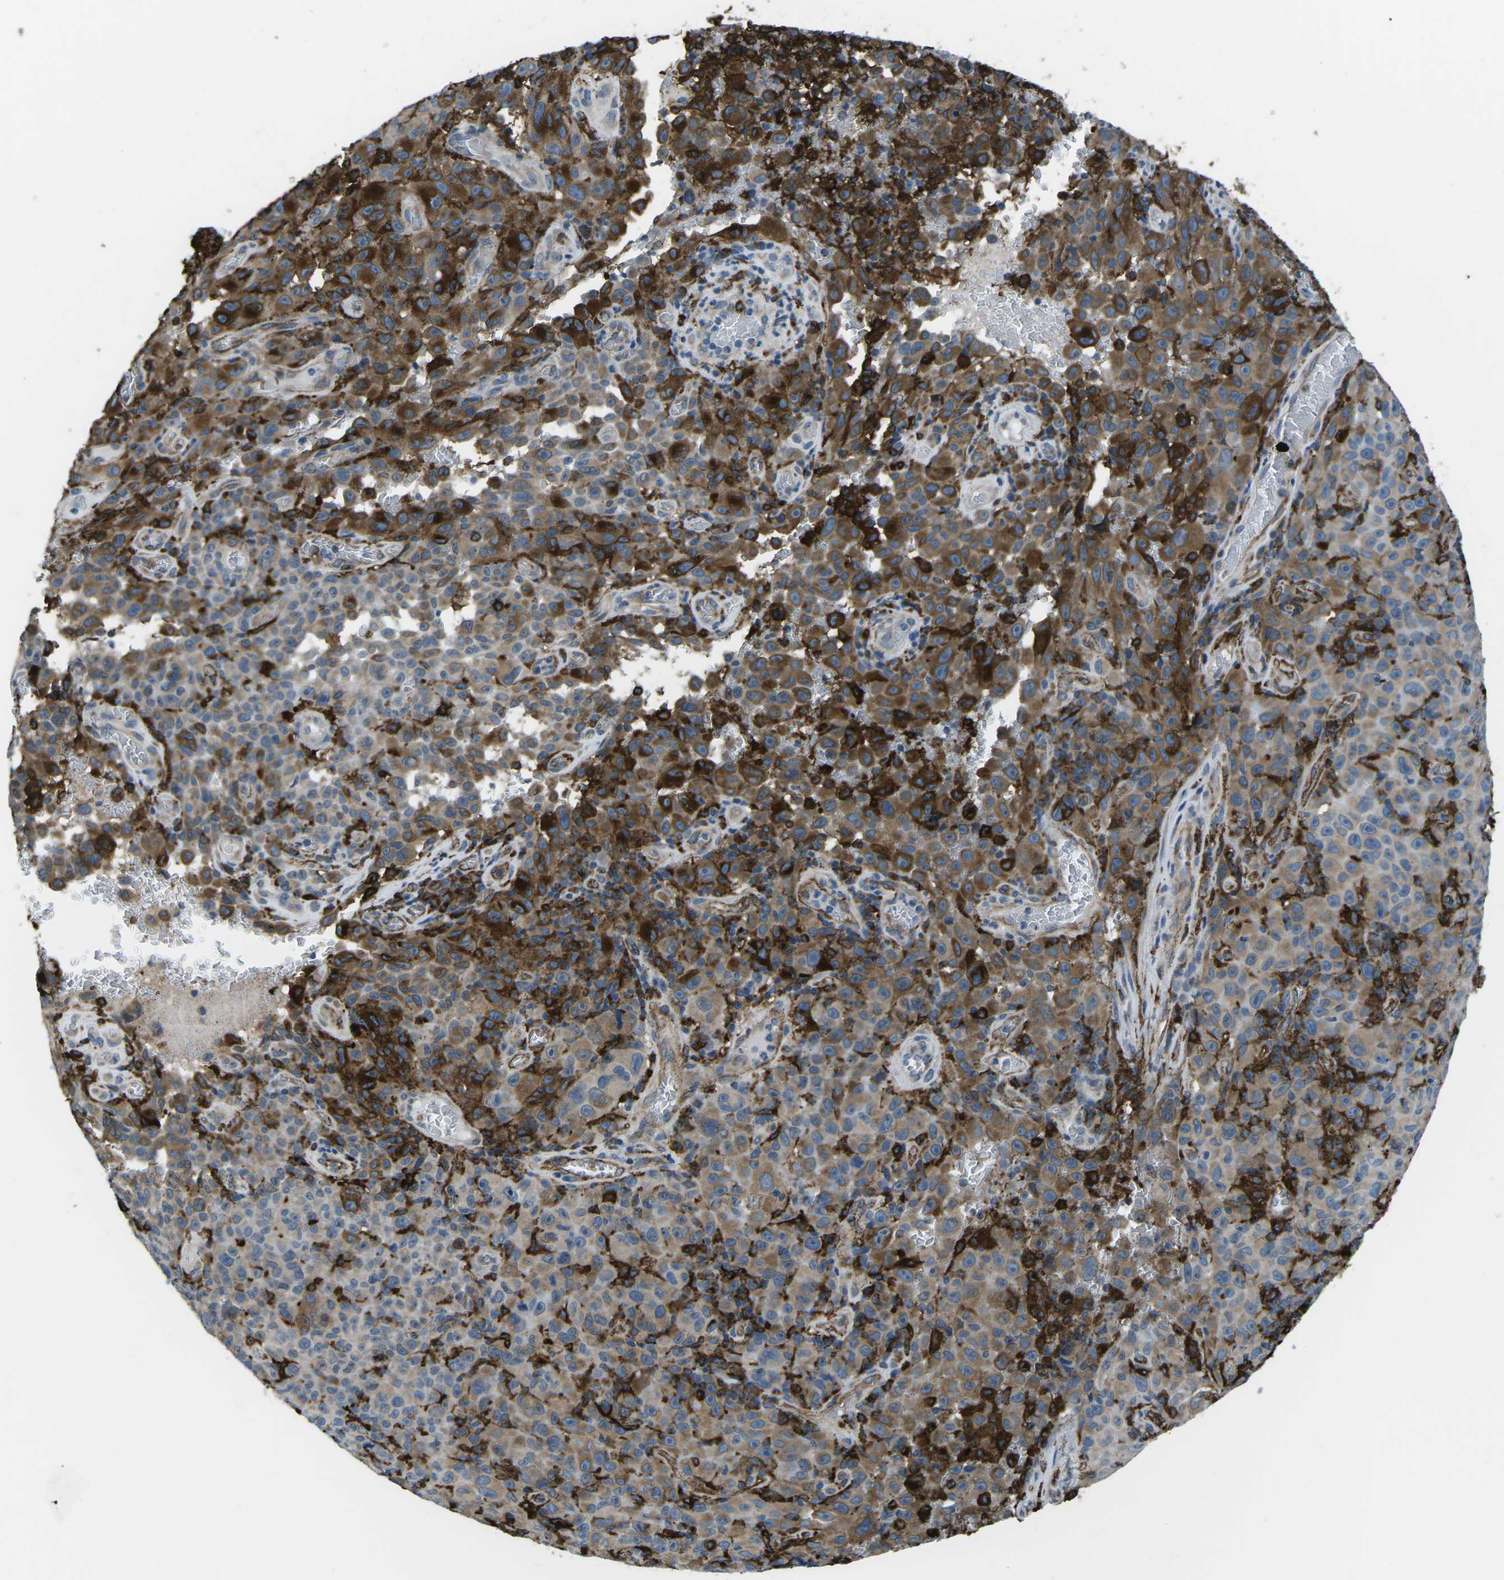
{"staining": {"intensity": "strong", "quantity": "25%-75%", "location": "cytoplasmic/membranous"}, "tissue": "melanoma", "cell_type": "Tumor cells", "image_type": "cancer", "snomed": [{"axis": "morphology", "description": "Malignant melanoma, NOS"}, {"axis": "topography", "description": "Skin"}], "caption": "Protein expression analysis of human malignant melanoma reveals strong cytoplasmic/membranous positivity in about 25%-75% of tumor cells.", "gene": "PTPN1", "patient": {"sex": "female", "age": 82}}